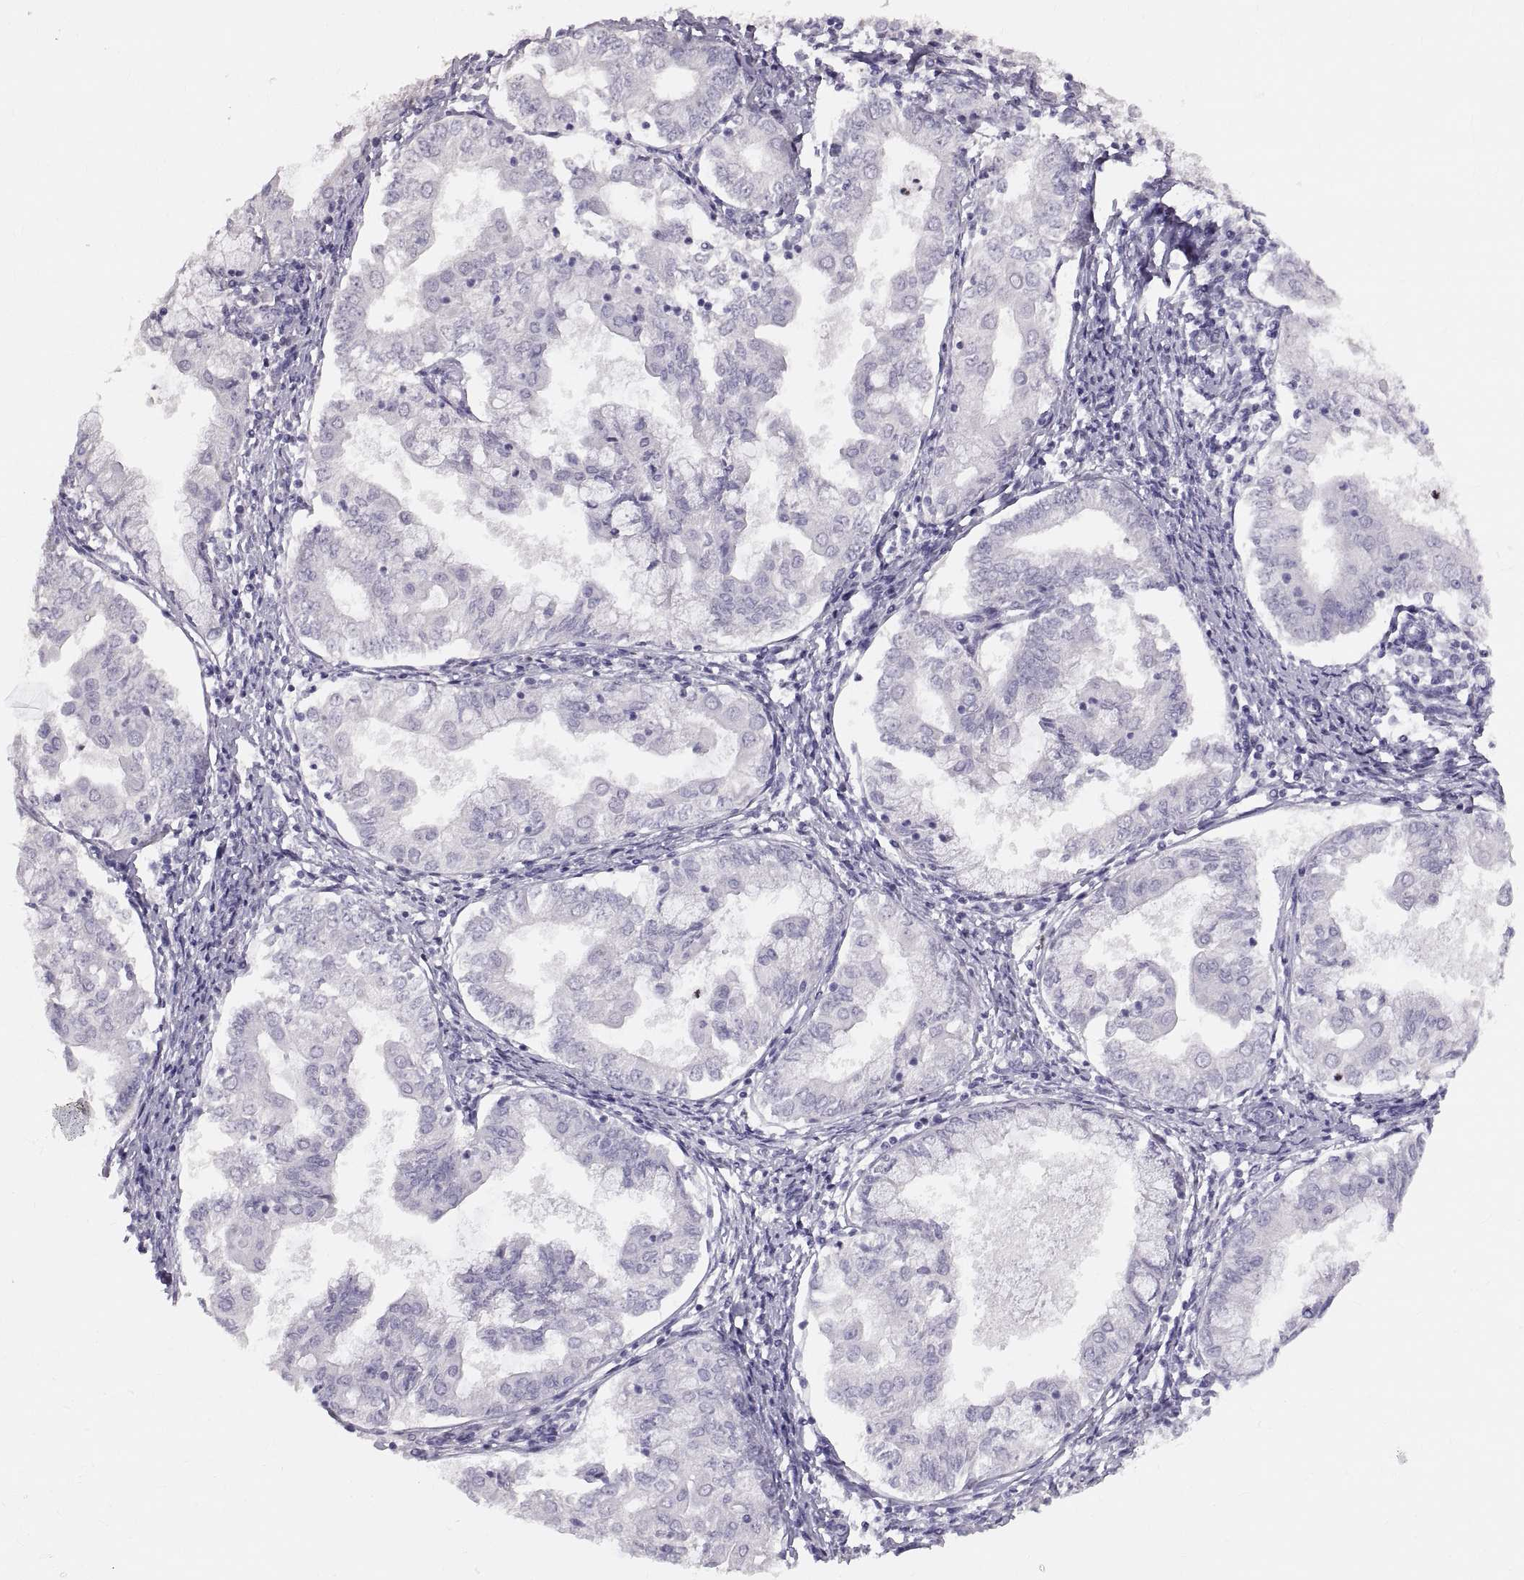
{"staining": {"intensity": "negative", "quantity": "none", "location": "none"}, "tissue": "endometrial cancer", "cell_type": "Tumor cells", "image_type": "cancer", "snomed": [{"axis": "morphology", "description": "Adenocarcinoma, NOS"}, {"axis": "topography", "description": "Endometrium"}], "caption": "This is a image of immunohistochemistry (IHC) staining of endometrial cancer, which shows no positivity in tumor cells.", "gene": "SPACDR", "patient": {"sex": "female", "age": 68}}